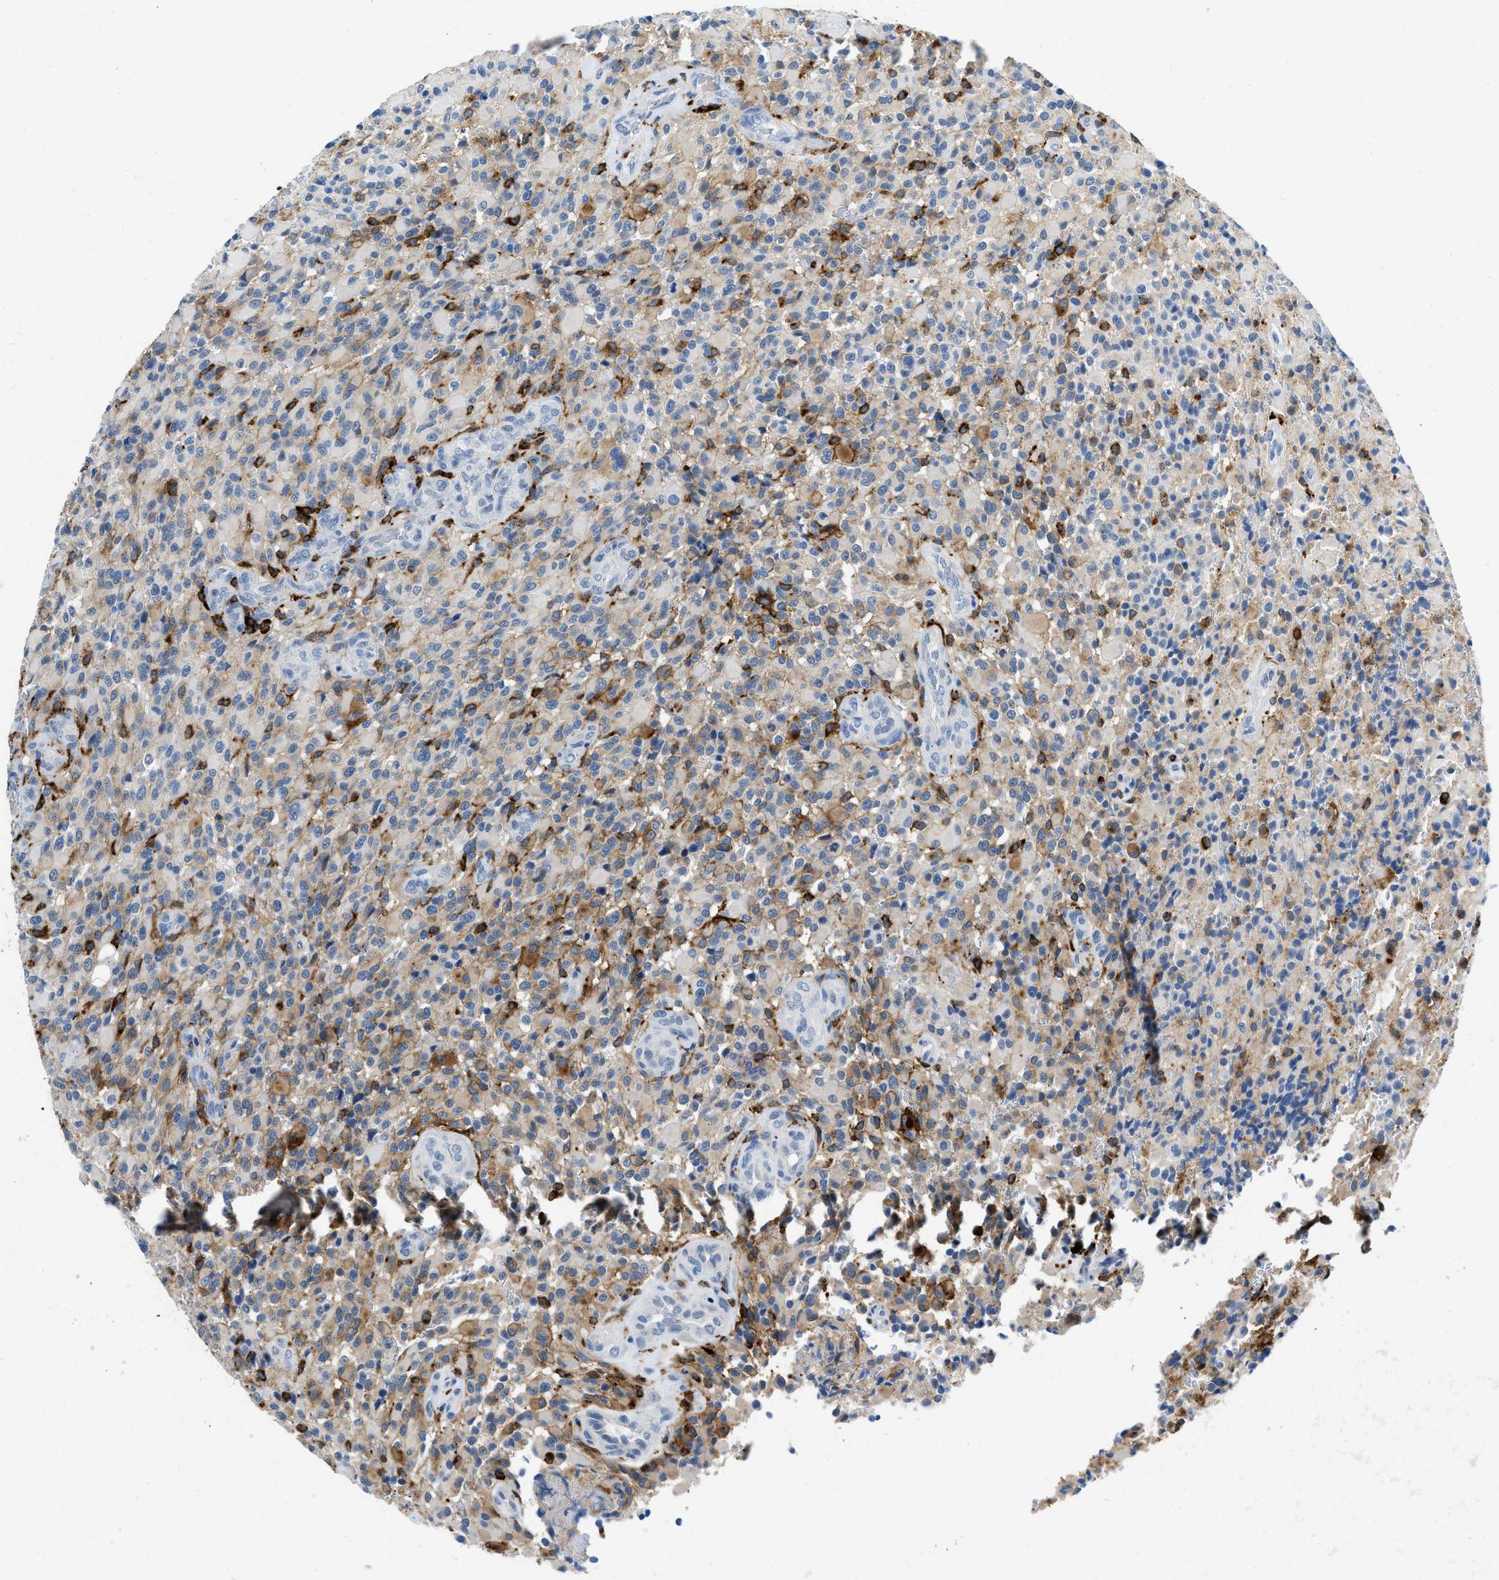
{"staining": {"intensity": "weak", "quantity": "<25%", "location": "cytoplasmic/membranous"}, "tissue": "glioma", "cell_type": "Tumor cells", "image_type": "cancer", "snomed": [{"axis": "morphology", "description": "Glioma, malignant, High grade"}, {"axis": "topography", "description": "Brain"}], "caption": "Tumor cells are negative for protein expression in human glioma.", "gene": "CD226", "patient": {"sex": "male", "age": 71}}